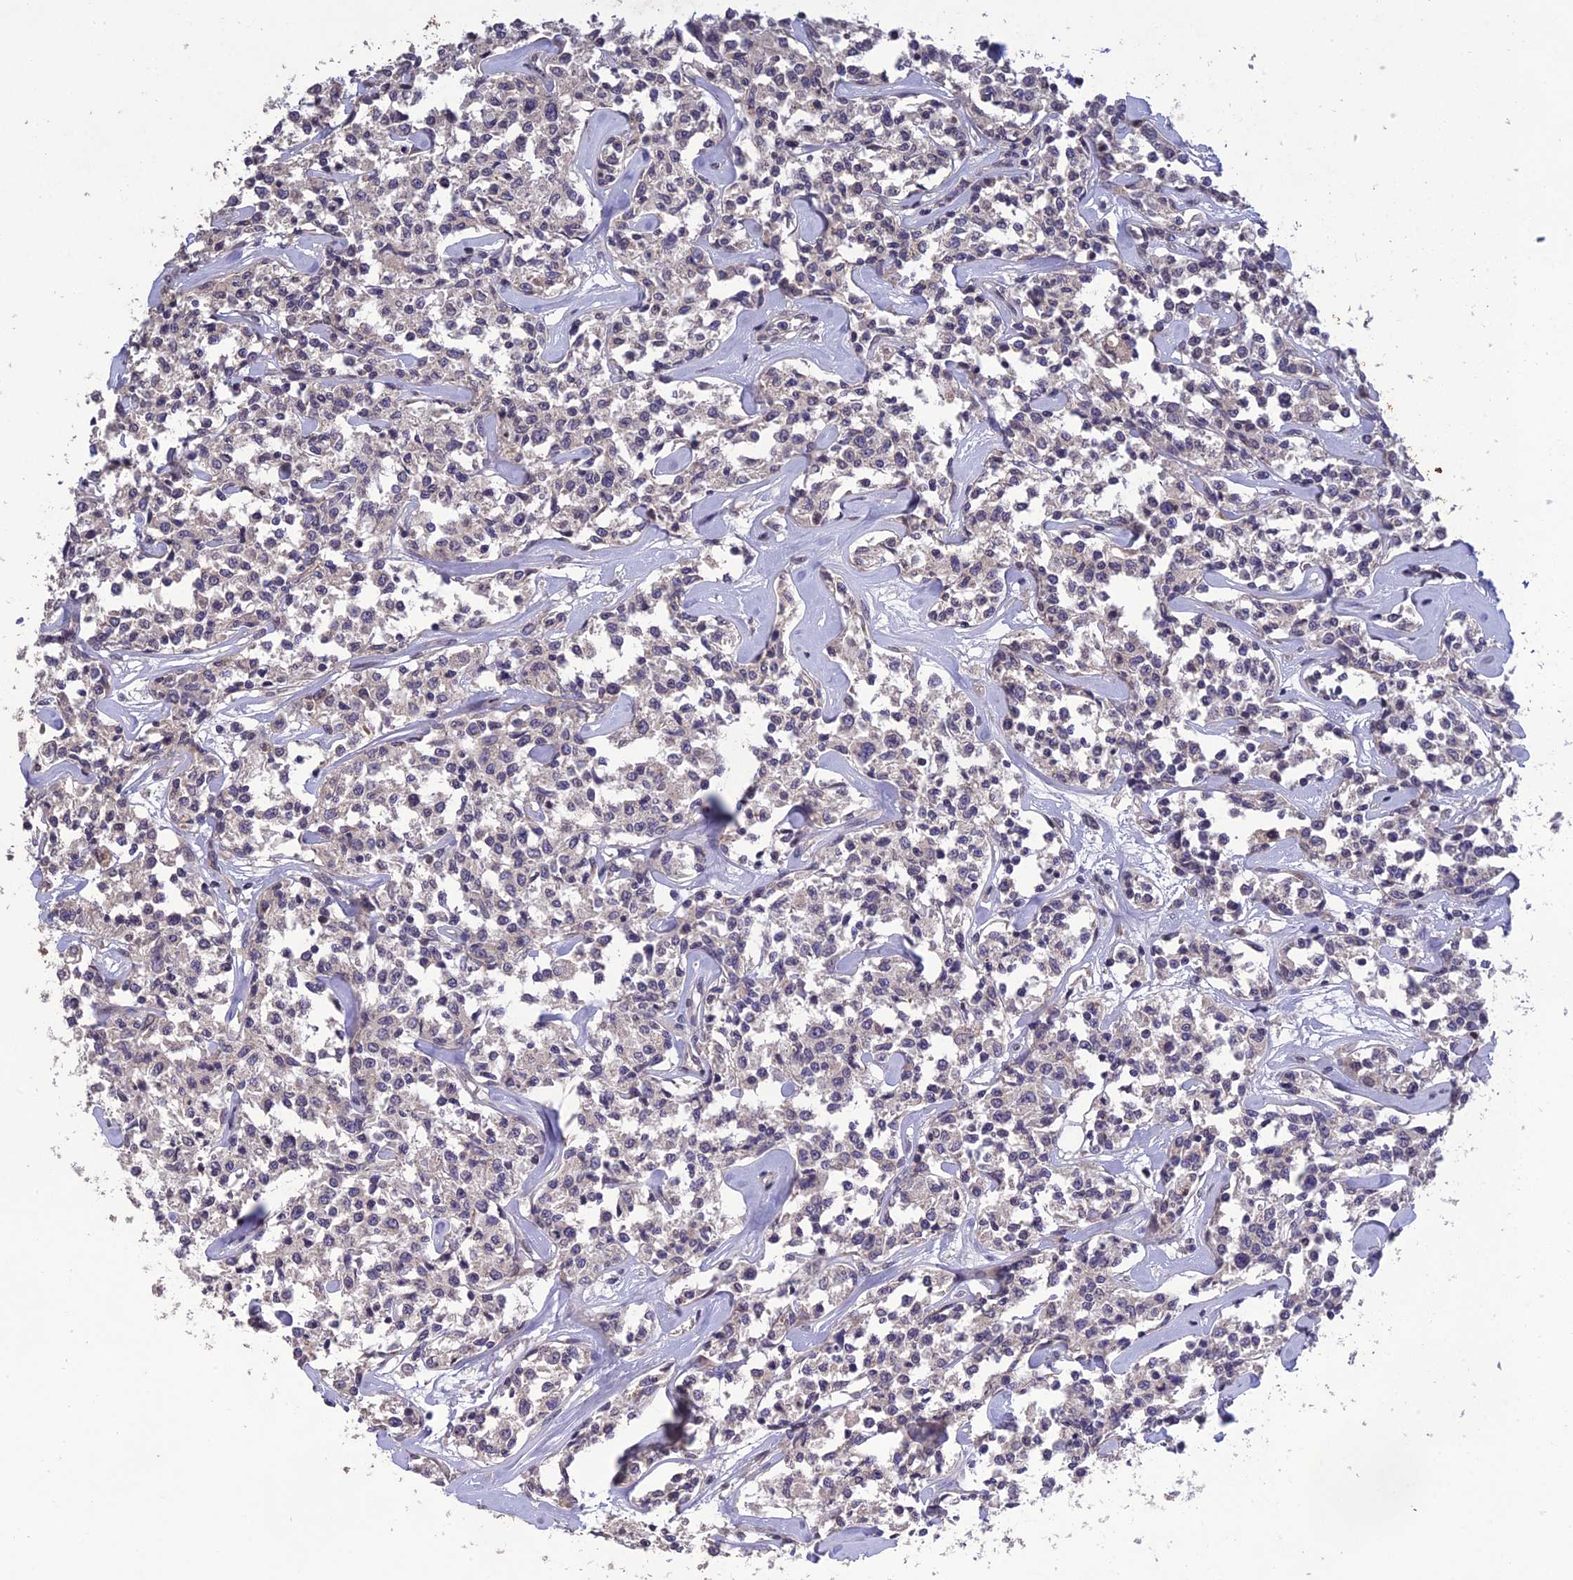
{"staining": {"intensity": "negative", "quantity": "none", "location": "none"}, "tissue": "lymphoma", "cell_type": "Tumor cells", "image_type": "cancer", "snomed": [{"axis": "morphology", "description": "Malignant lymphoma, non-Hodgkin's type, Low grade"}, {"axis": "topography", "description": "Small intestine"}], "caption": "Immunohistochemistry of malignant lymphoma, non-Hodgkin's type (low-grade) demonstrates no staining in tumor cells.", "gene": "SLC39A13", "patient": {"sex": "female", "age": 59}}